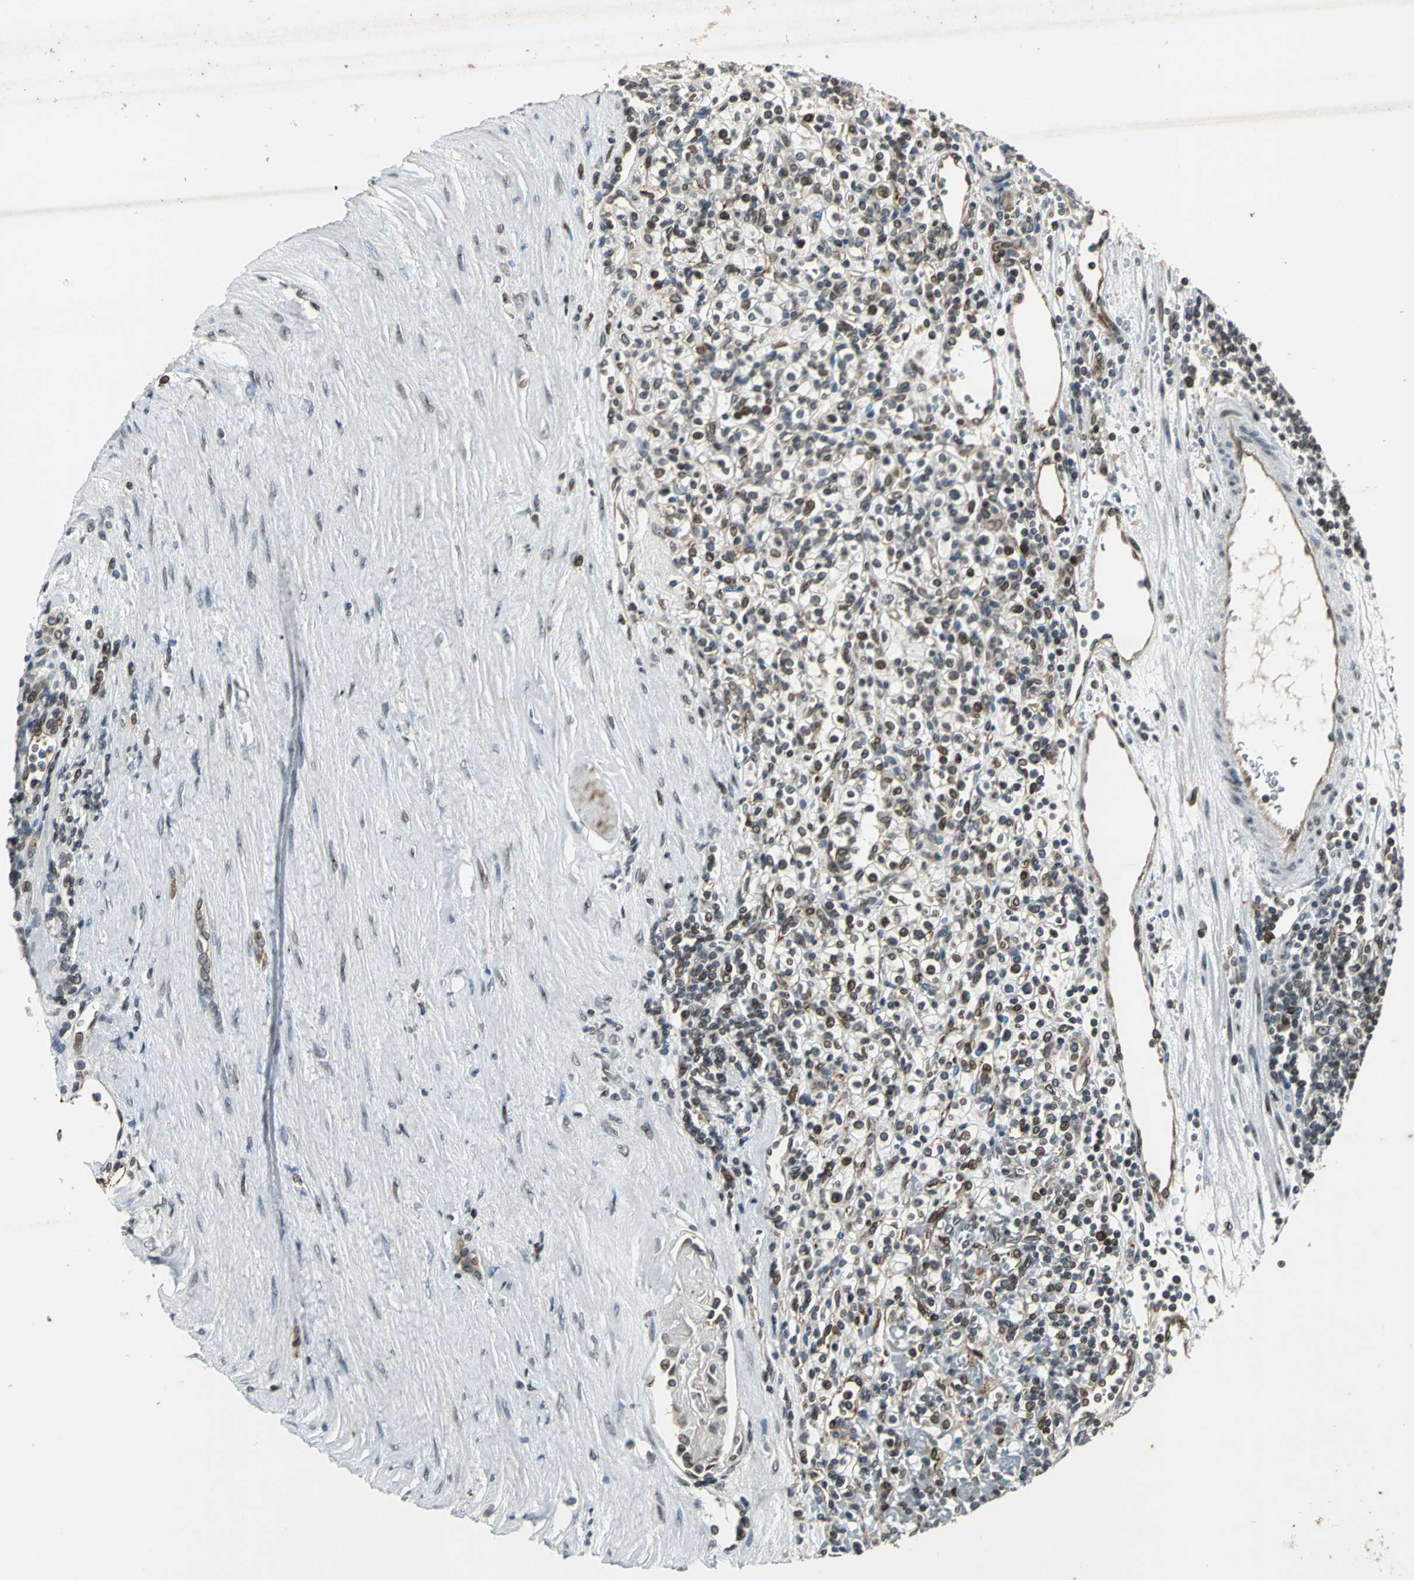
{"staining": {"intensity": "moderate", "quantity": "<25%", "location": "nuclear"}, "tissue": "renal cancer", "cell_type": "Tumor cells", "image_type": "cancer", "snomed": [{"axis": "morphology", "description": "Normal tissue, NOS"}, {"axis": "morphology", "description": "Adenocarcinoma, NOS"}, {"axis": "topography", "description": "Kidney"}], "caption": "Immunohistochemistry image of human adenocarcinoma (renal) stained for a protein (brown), which displays low levels of moderate nuclear positivity in approximately <25% of tumor cells.", "gene": "BRIP1", "patient": {"sex": "female", "age": 55}}